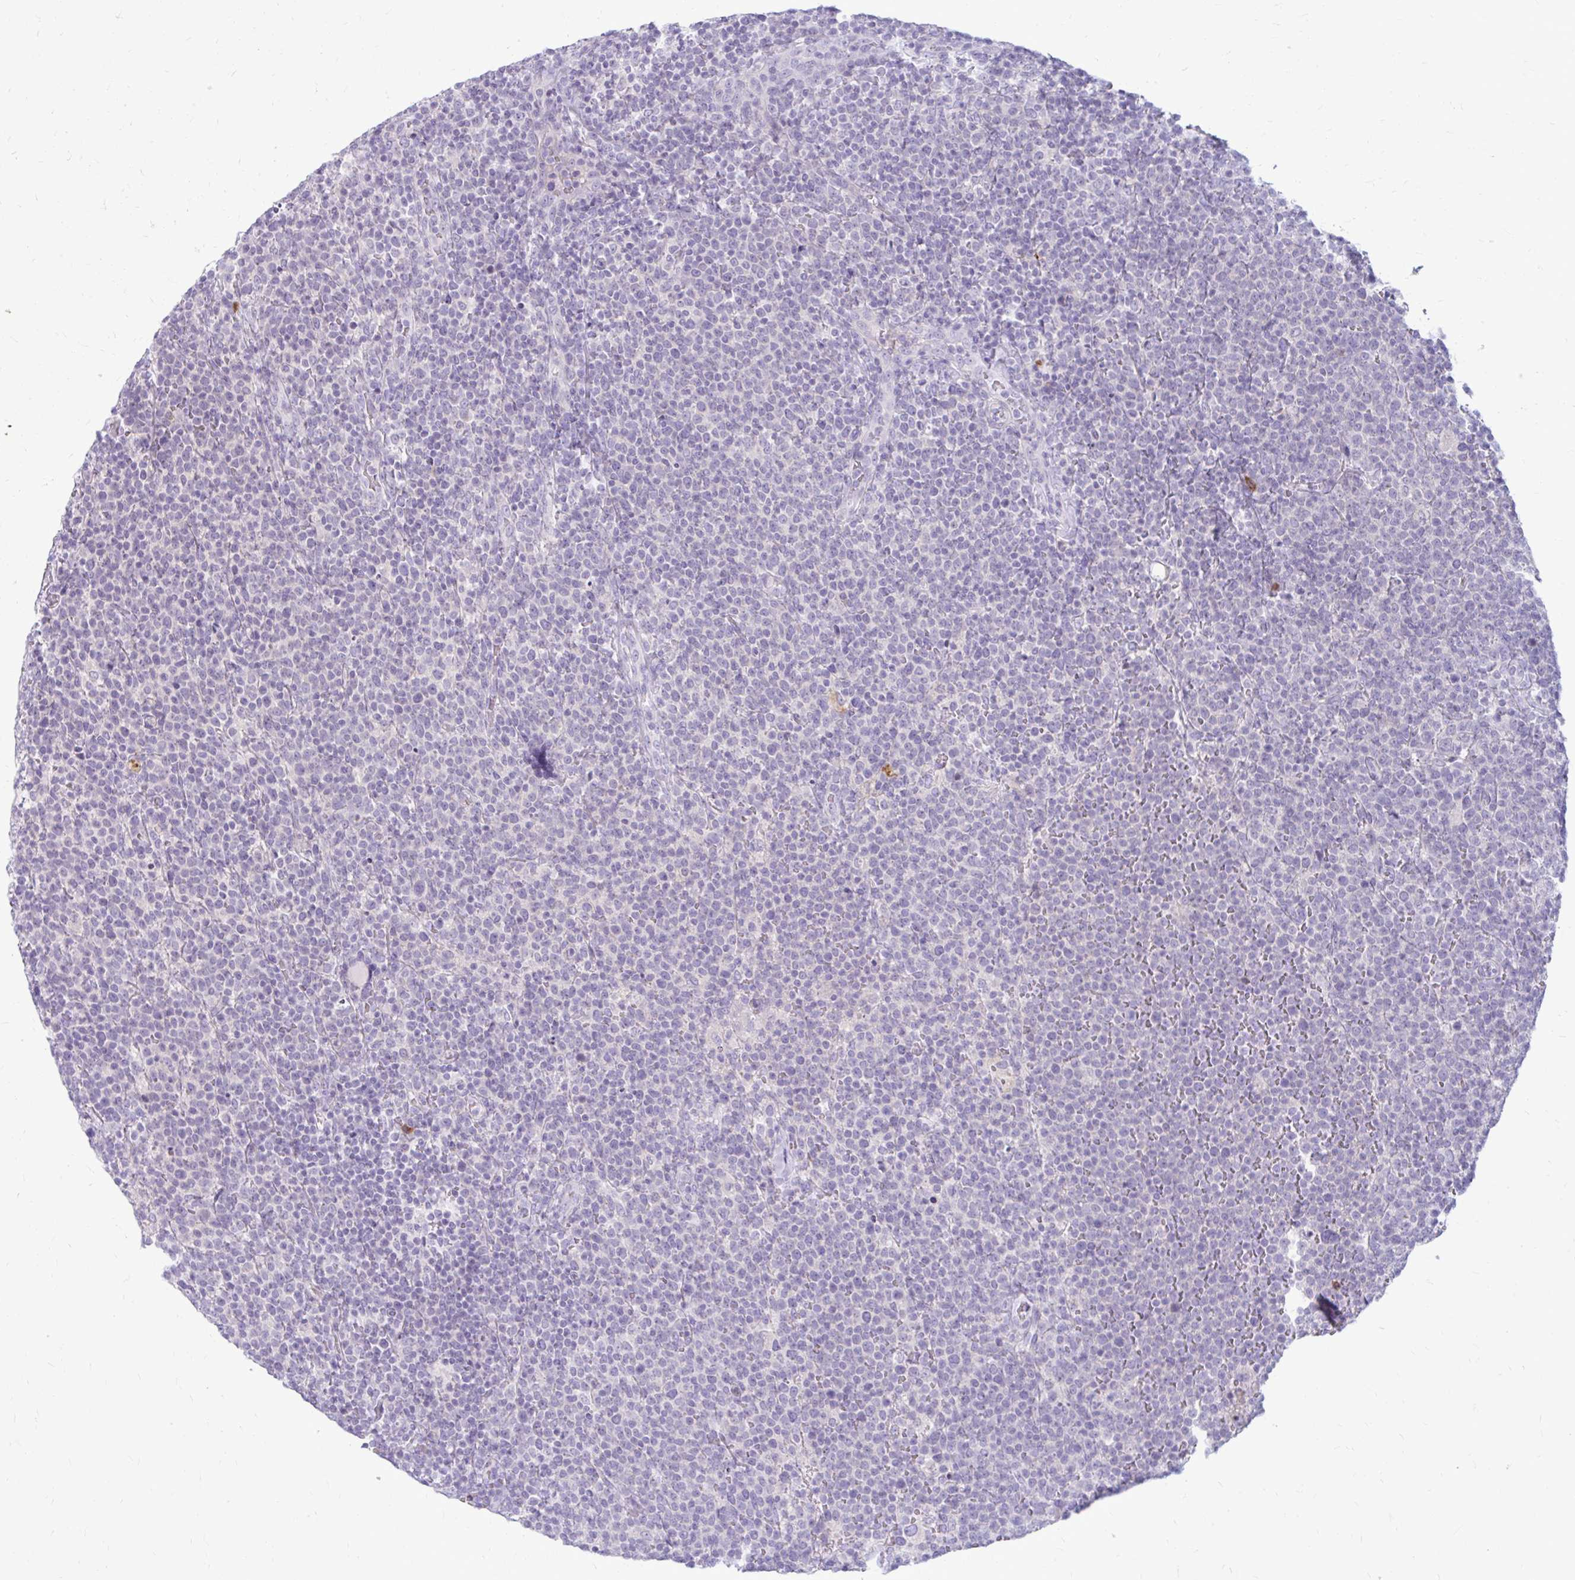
{"staining": {"intensity": "negative", "quantity": "none", "location": "none"}, "tissue": "lymphoma", "cell_type": "Tumor cells", "image_type": "cancer", "snomed": [{"axis": "morphology", "description": "Malignant lymphoma, non-Hodgkin's type, High grade"}, {"axis": "topography", "description": "Lymph node"}], "caption": "Immunohistochemical staining of lymphoma reveals no significant staining in tumor cells.", "gene": "CHIA", "patient": {"sex": "male", "age": 61}}